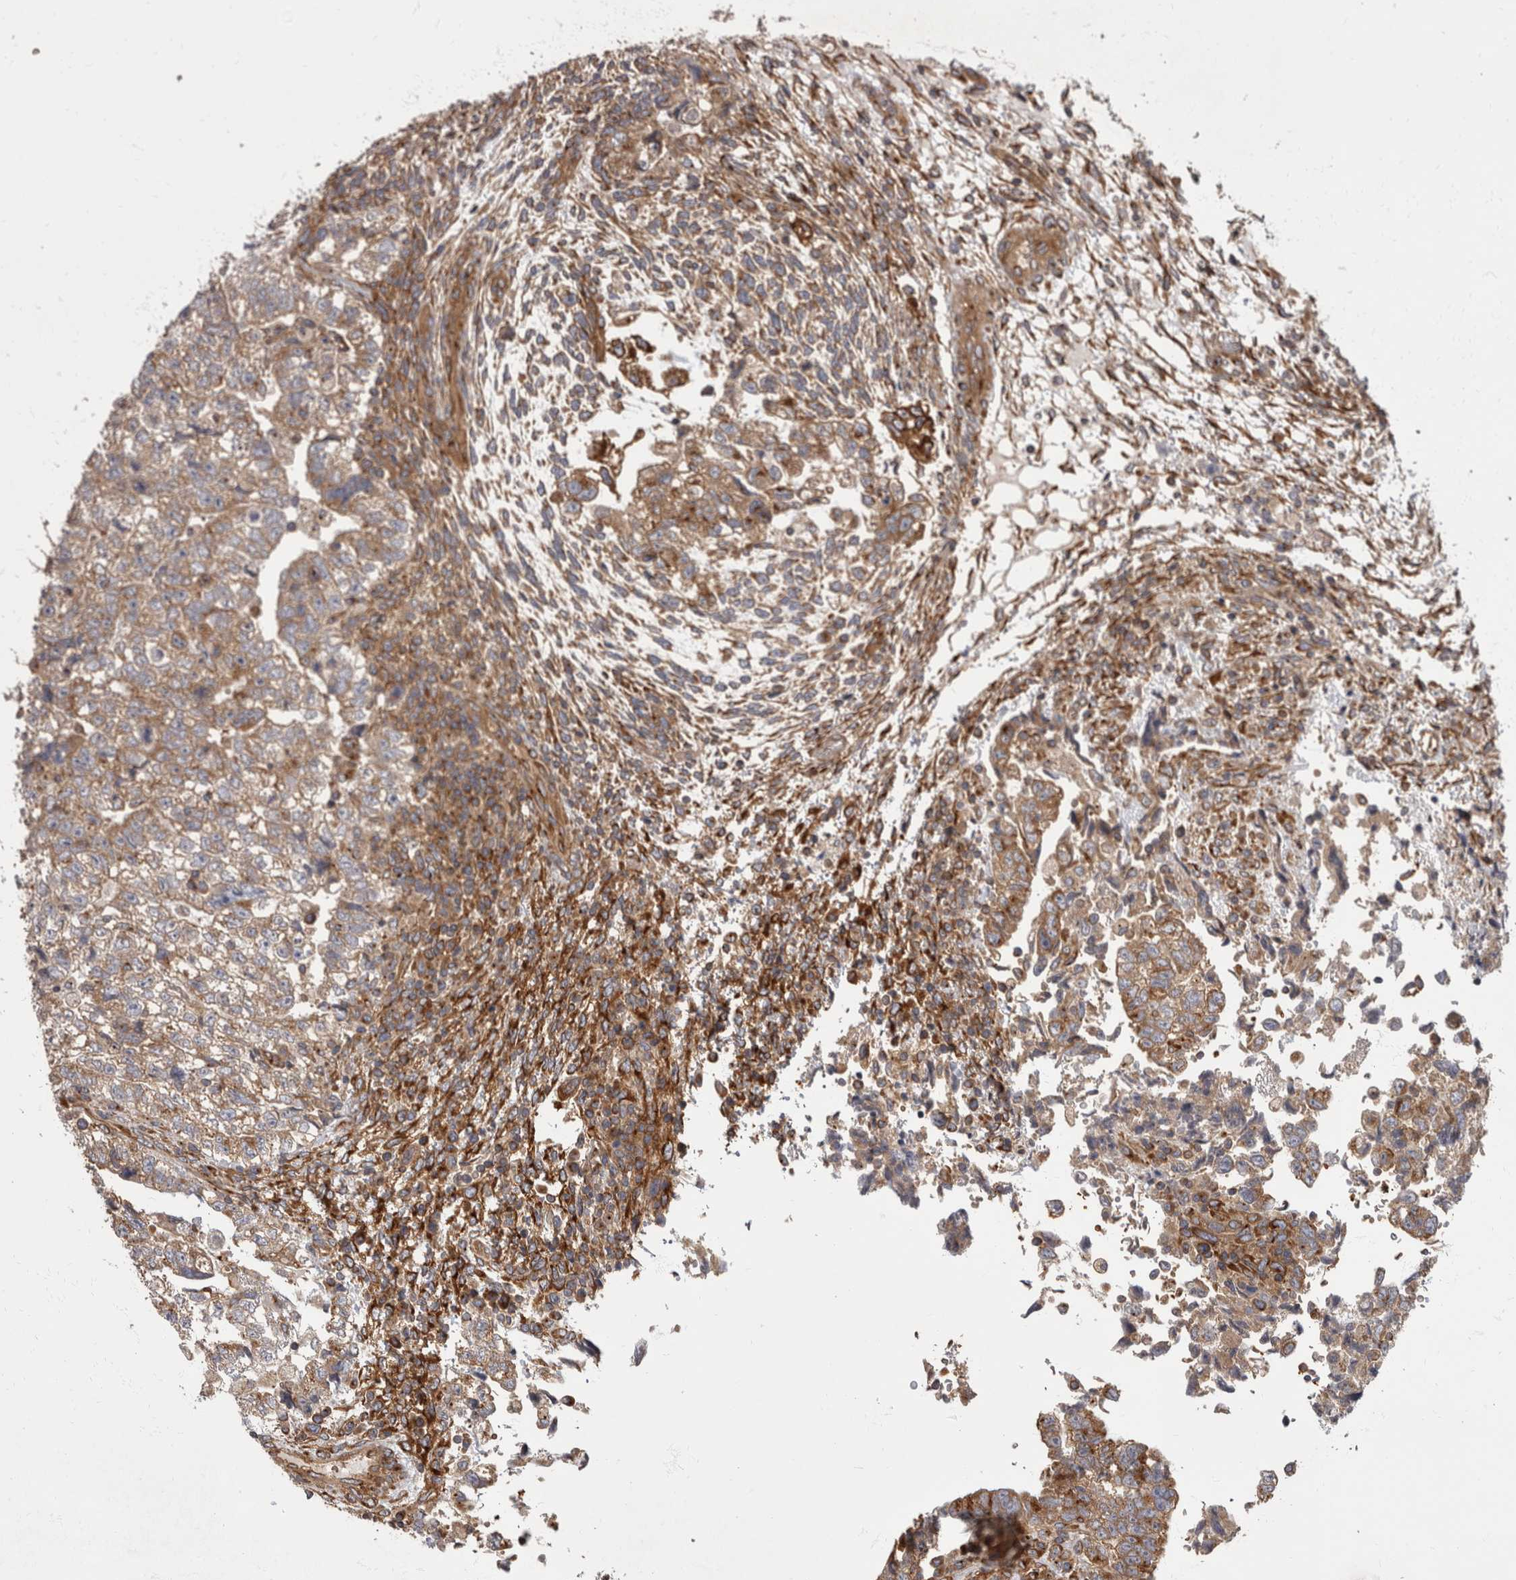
{"staining": {"intensity": "moderate", "quantity": ">75%", "location": "cytoplasmic/membranous"}, "tissue": "testis cancer", "cell_type": "Tumor cells", "image_type": "cancer", "snomed": [{"axis": "morphology", "description": "Normal tissue, NOS"}, {"axis": "morphology", "description": "Carcinoma, Embryonal, NOS"}, {"axis": "topography", "description": "Testis"}], "caption": "Protein positivity by immunohistochemistry (IHC) reveals moderate cytoplasmic/membranous staining in approximately >75% of tumor cells in embryonal carcinoma (testis).", "gene": "HOOK3", "patient": {"sex": "male", "age": 36}}